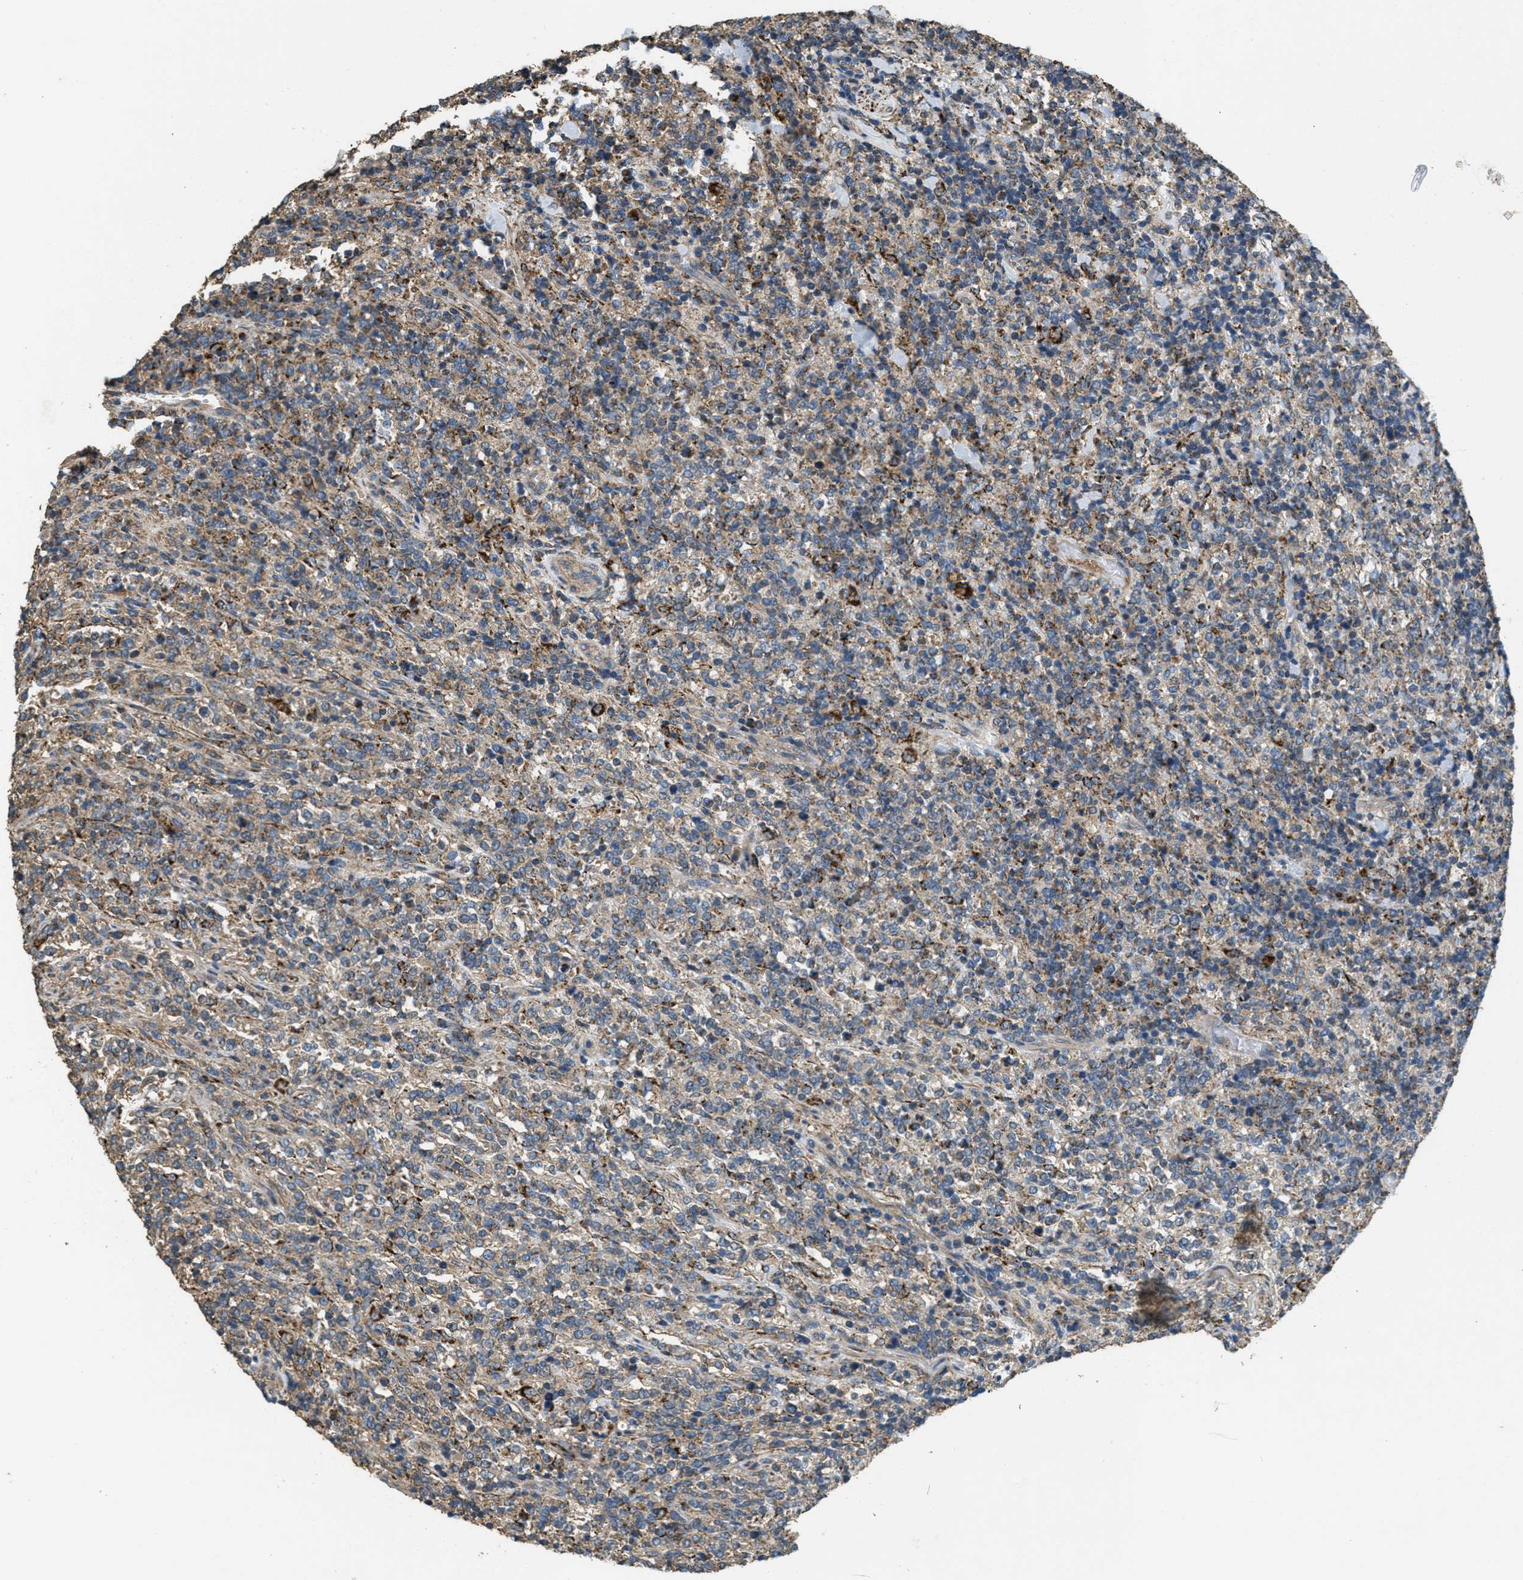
{"staining": {"intensity": "weak", "quantity": "25%-75%", "location": "cytoplasmic/membranous"}, "tissue": "lymphoma", "cell_type": "Tumor cells", "image_type": "cancer", "snomed": [{"axis": "morphology", "description": "Malignant lymphoma, non-Hodgkin's type, High grade"}, {"axis": "topography", "description": "Soft tissue"}], "caption": "Malignant lymphoma, non-Hodgkin's type (high-grade) stained for a protein demonstrates weak cytoplasmic/membranous positivity in tumor cells. The staining was performed using DAB (3,3'-diaminobenzidine), with brown indicating positive protein expression. Nuclei are stained blue with hematoxylin.", "gene": "THBS2", "patient": {"sex": "male", "age": 18}}